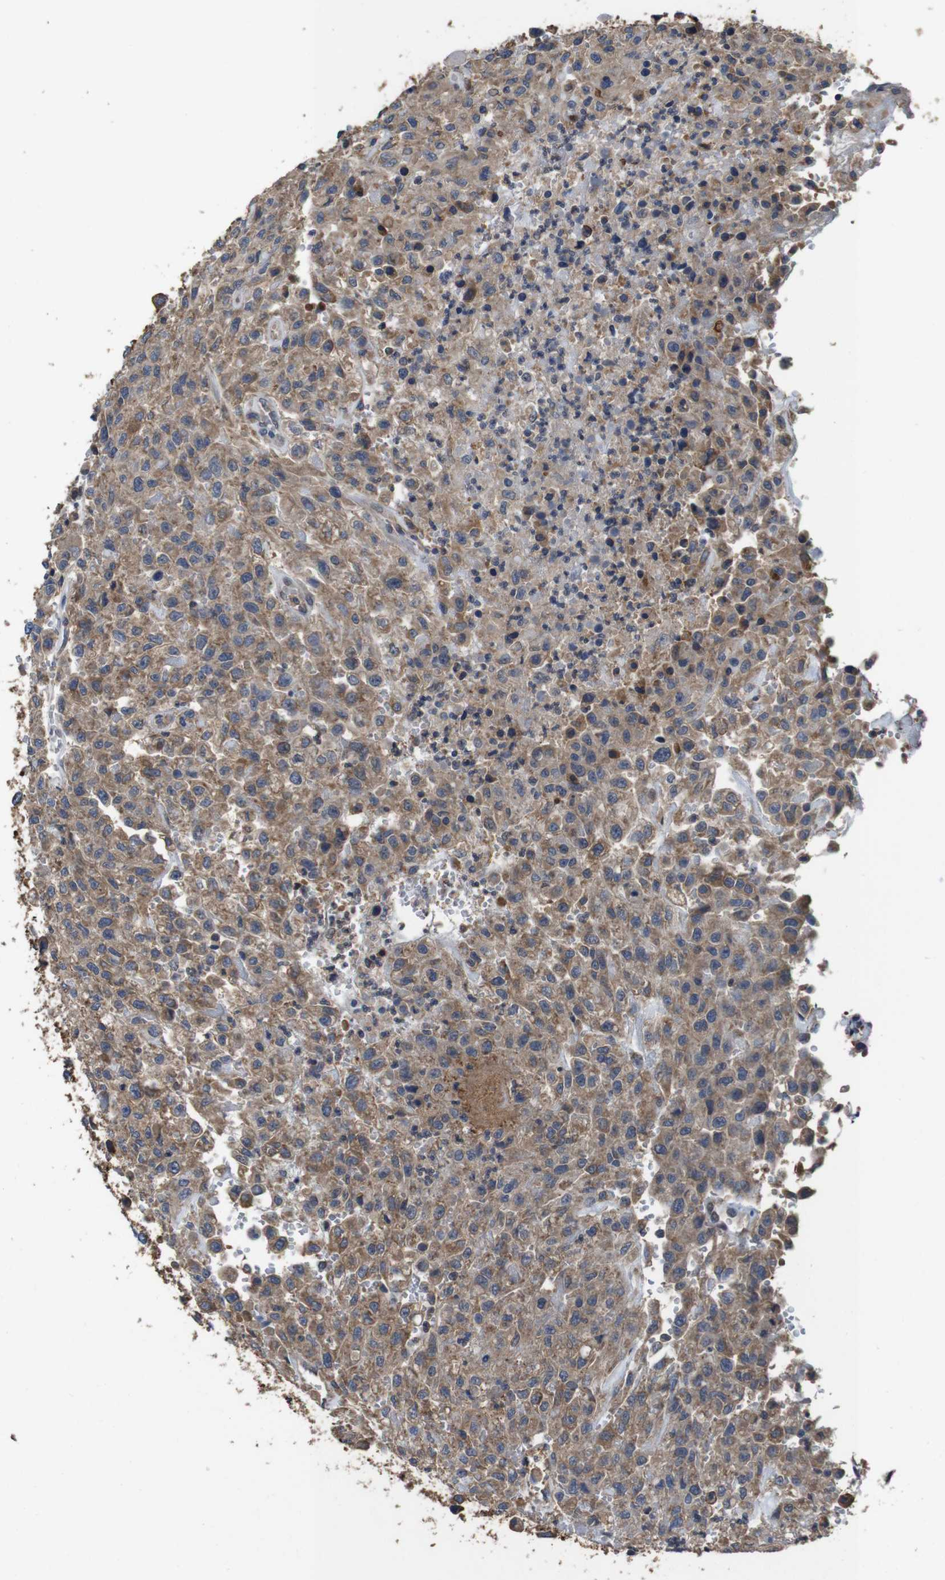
{"staining": {"intensity": "moderate", "quantity": ">75%", "location": "cytoplasmic/membranous"}, "tissue": "urothelial cancer", "cell_type": "Tumor cells", "image_type": "cancer", "snomed": [{"axis": "morphology", "description": "Urothelial carcinoma, High grade"}, {"axis": "topography", "description": "Urinary bladder"}], "caption": "An IHC micrograph of tumor tissue is shown. Protein staining in brown shows moderate cytoplasmic/membranous positivity in urothelial cancer within tumor cells.", "gene": "GLIPR1", "patient": {"sex": "male", "age": 46}}